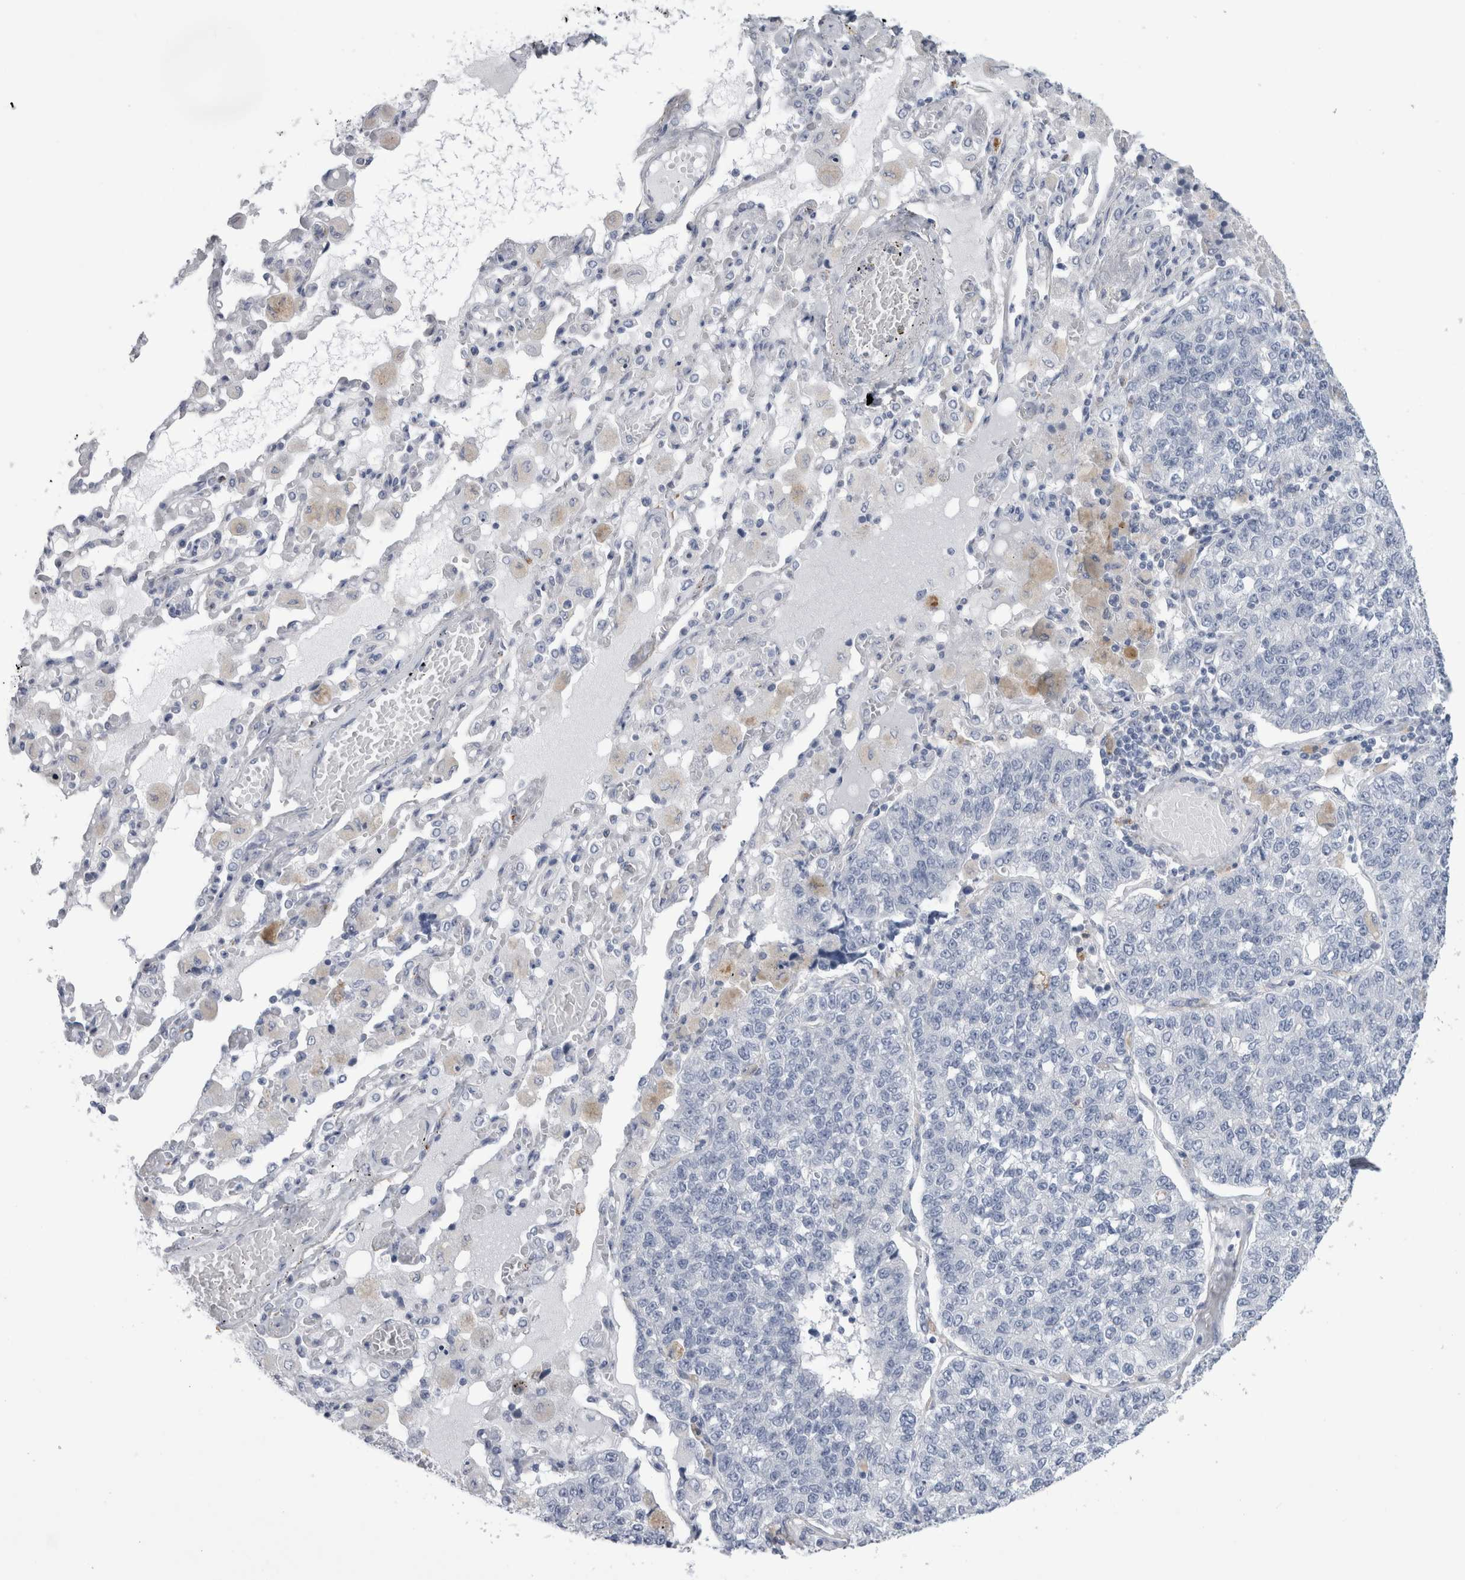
{"staining": {"intensity": "negative", "quantity": "none", "location": "none"}, "tissue": "lung cancer", "cell_type": "Tumor cells", "image_type": "cancer", "snomed": [{"axis": "morphology", "description": "Adenocarcinoma, NOS"}, {"axis": "topography", "description": "Lung"}], "caption": "An immunohistochemistry photomicrograph of lung cancer is shown. There is no staining in tumor cells of lung cancer.", "gene": "GATM", "patient": {"sex": "male", "age": 49}}